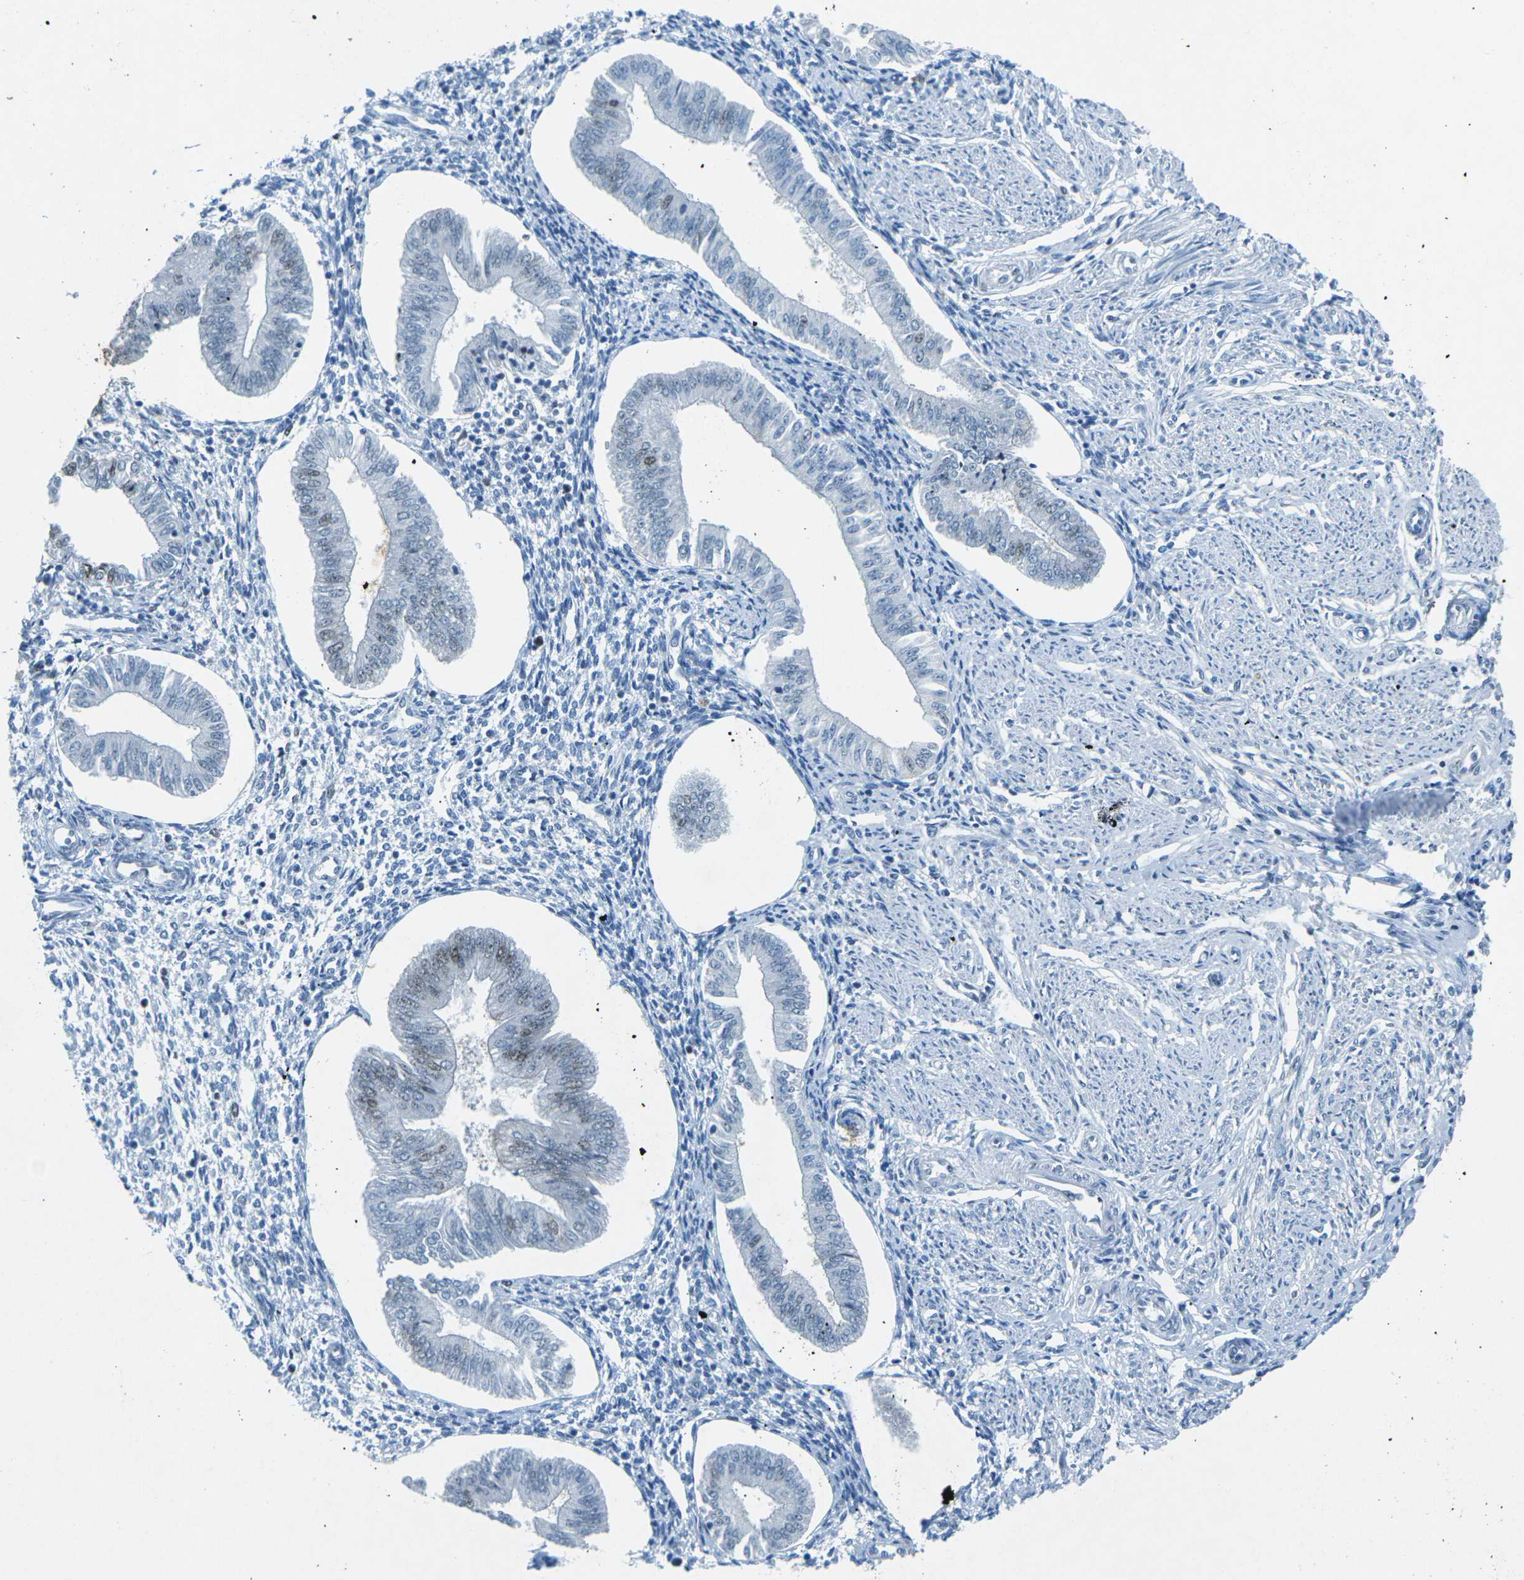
{"staining": {"intensity": "negative", "quantity": "none", "location": "none"}, "tissue": "endometrium", "cell_type": "Cells in endometrial stroma", "image_type": "normal", "snomed": [{"axis": "morphology", "description": "Normal tissue, NOS"}, {"axis": "topography", "description": "Endometrium"}], "caption": "Micrograph shows no significant protein staining in cells in endometrial stroma of normal endometrium. Nuclei are stained in blue.", "gene": "RB1", "patient": {"sex": "female", "age": 50}}